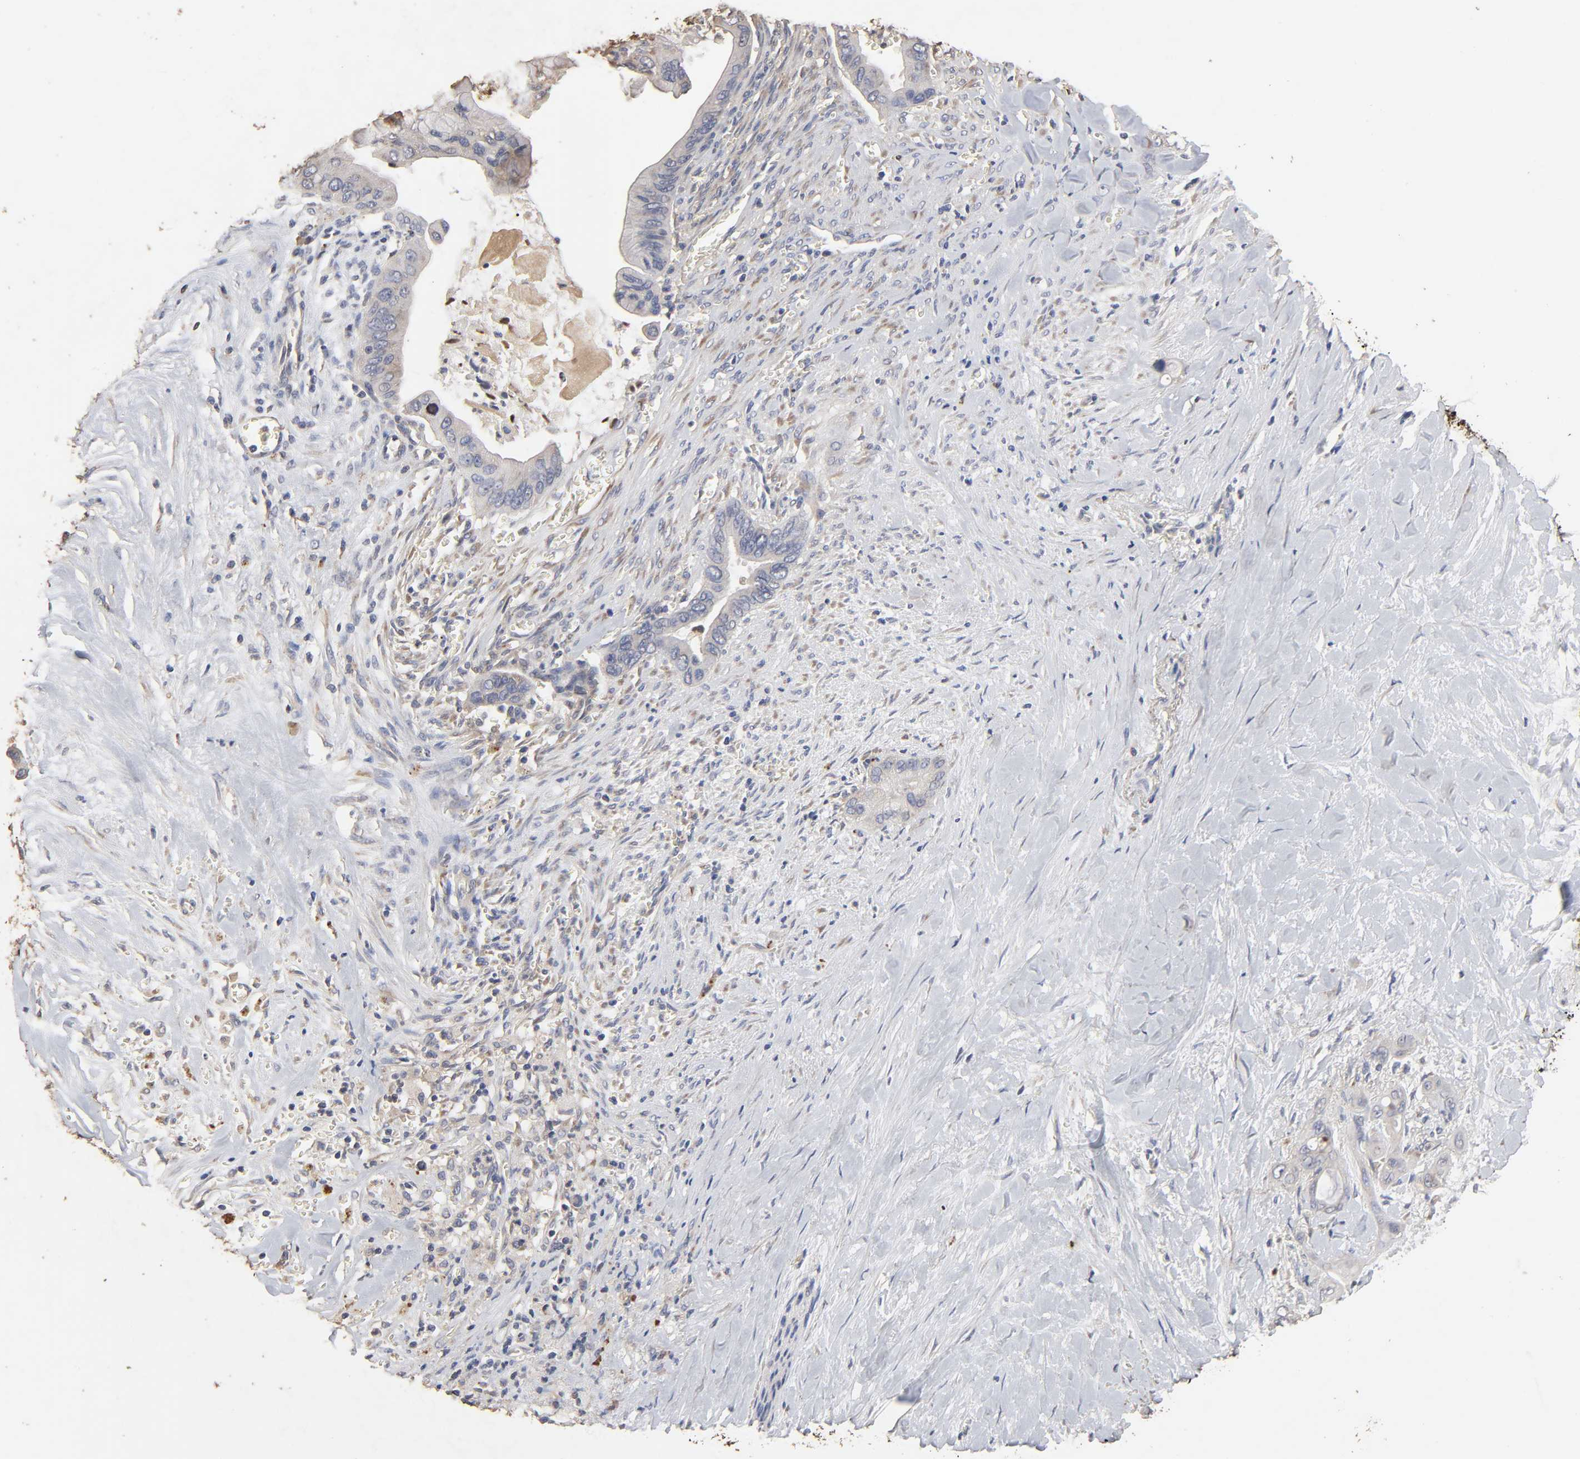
{"staining": {"intensity": "weak", "quantity": "25%-75%", "location": "cytoplasmic/membranous"}, "tissue": "pancreatic cancer", "cell_type": "Tumor cells", "image_type": "cancer", "snomed": [{"axis": "morphology", "description": "Adenocarcinoma, NOS"}, {"axis": "topography", "description": "Pancreas"}], "caption": "Pancreatic adenocarcinoma stained for a protein (brown) demonstrates weak cytoplasmic/membranous positive expression in about 25%-75% of tumor cells.", "gene": "EIF4G2", "patient": {"sex": "male", "age": 59}}